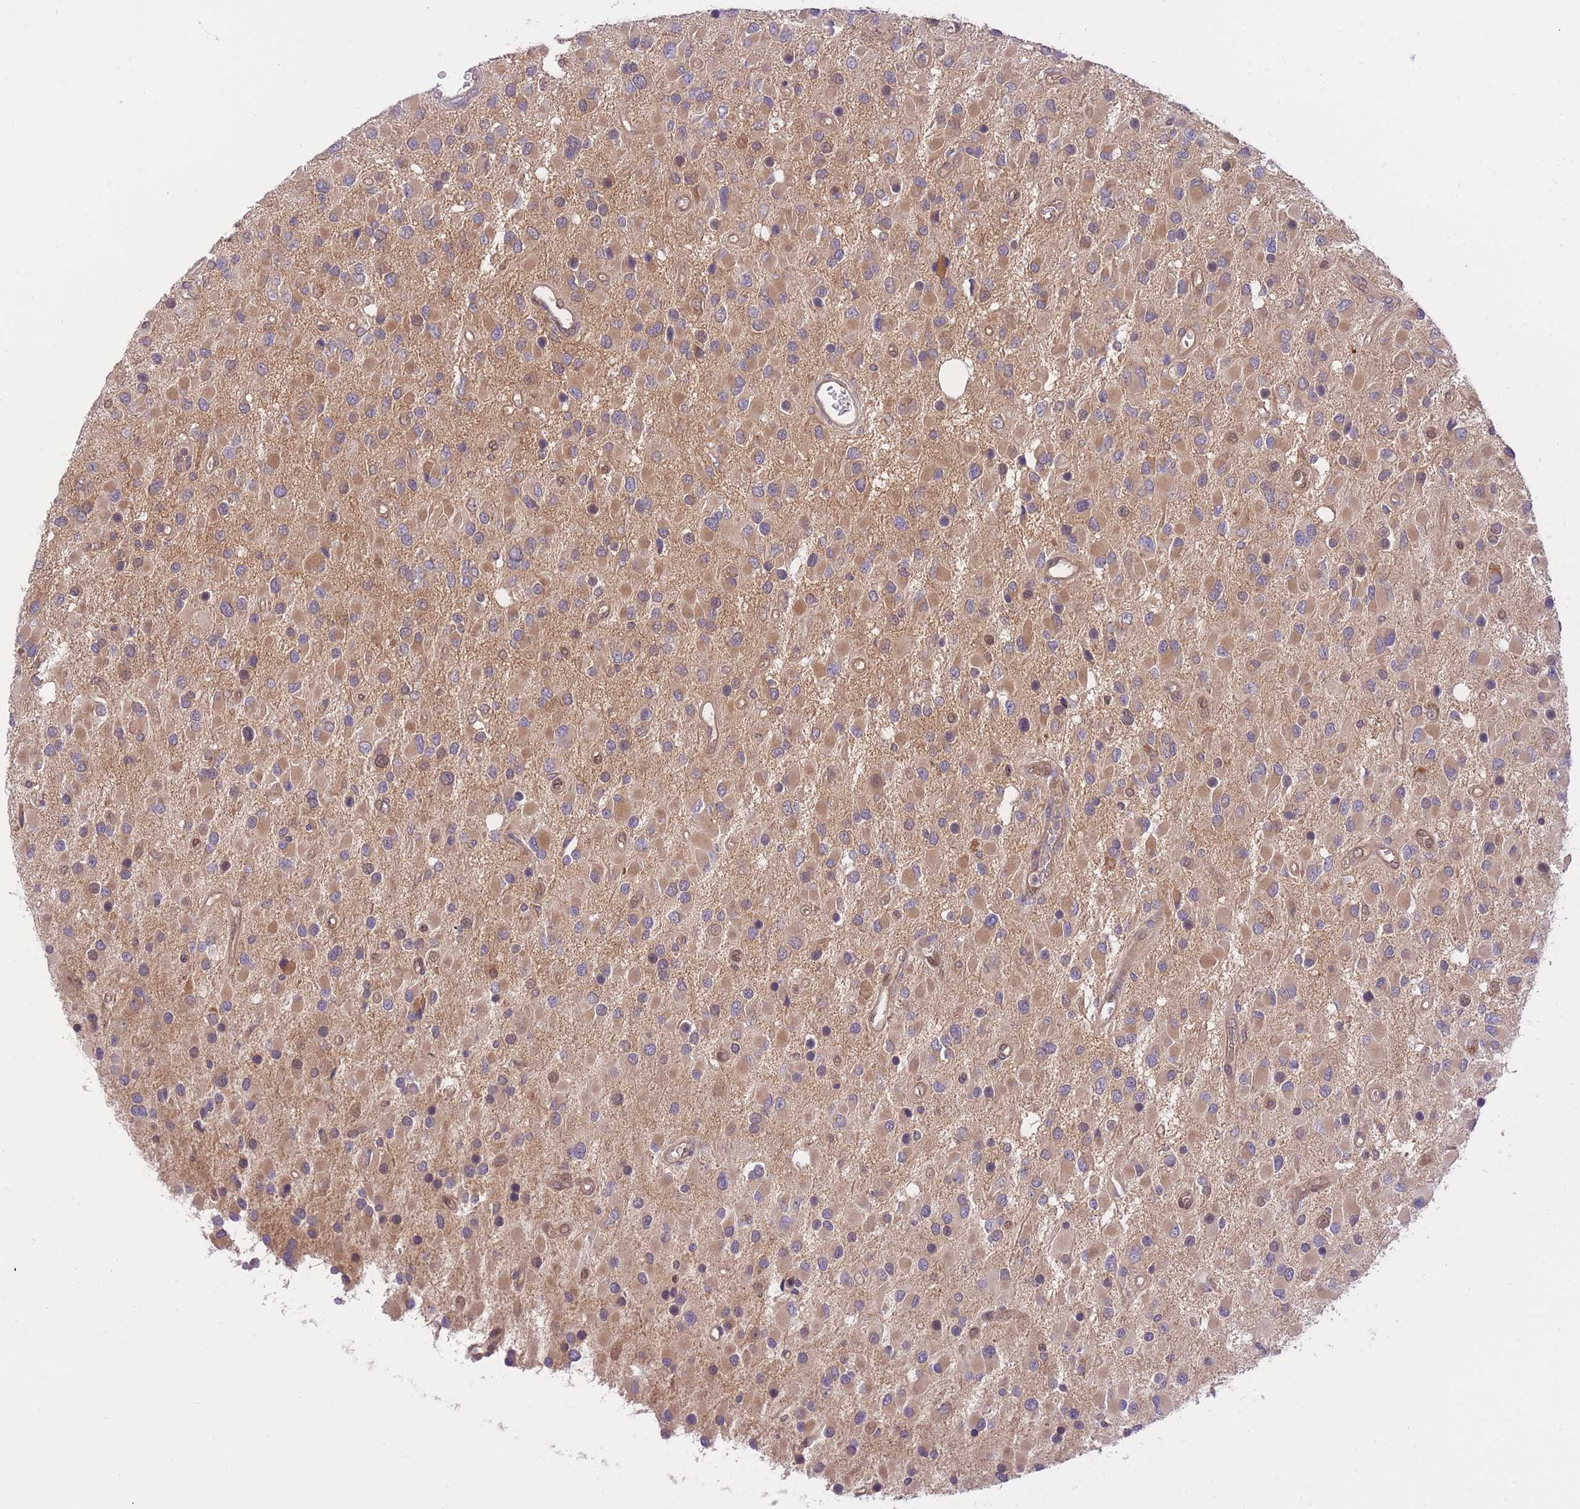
{"staining": {"intensity": "moderate", "quantity": ">75%", "location": "cytoplasmic/membranous,nuclear"}, "tissue": "glioma", "cell_type": "Tumor cells", "image_type": "cancer", "snomed": [{"axis": "morphology", "description": "Glioma, malignant, High grade"}, {"axis": "topography", "description": "Brain"}], "caption": "Glioma stained for a protein demonstrates moderate cytoplasmic/membranous and nuclear positivity in tumor cells. The staining was performed using DAB, with brown indicating positive protein expression. Nuclei are stained blue with hematoxylin.", "gene": "PREP", "patient": {"sex": "male", "age": 53}}